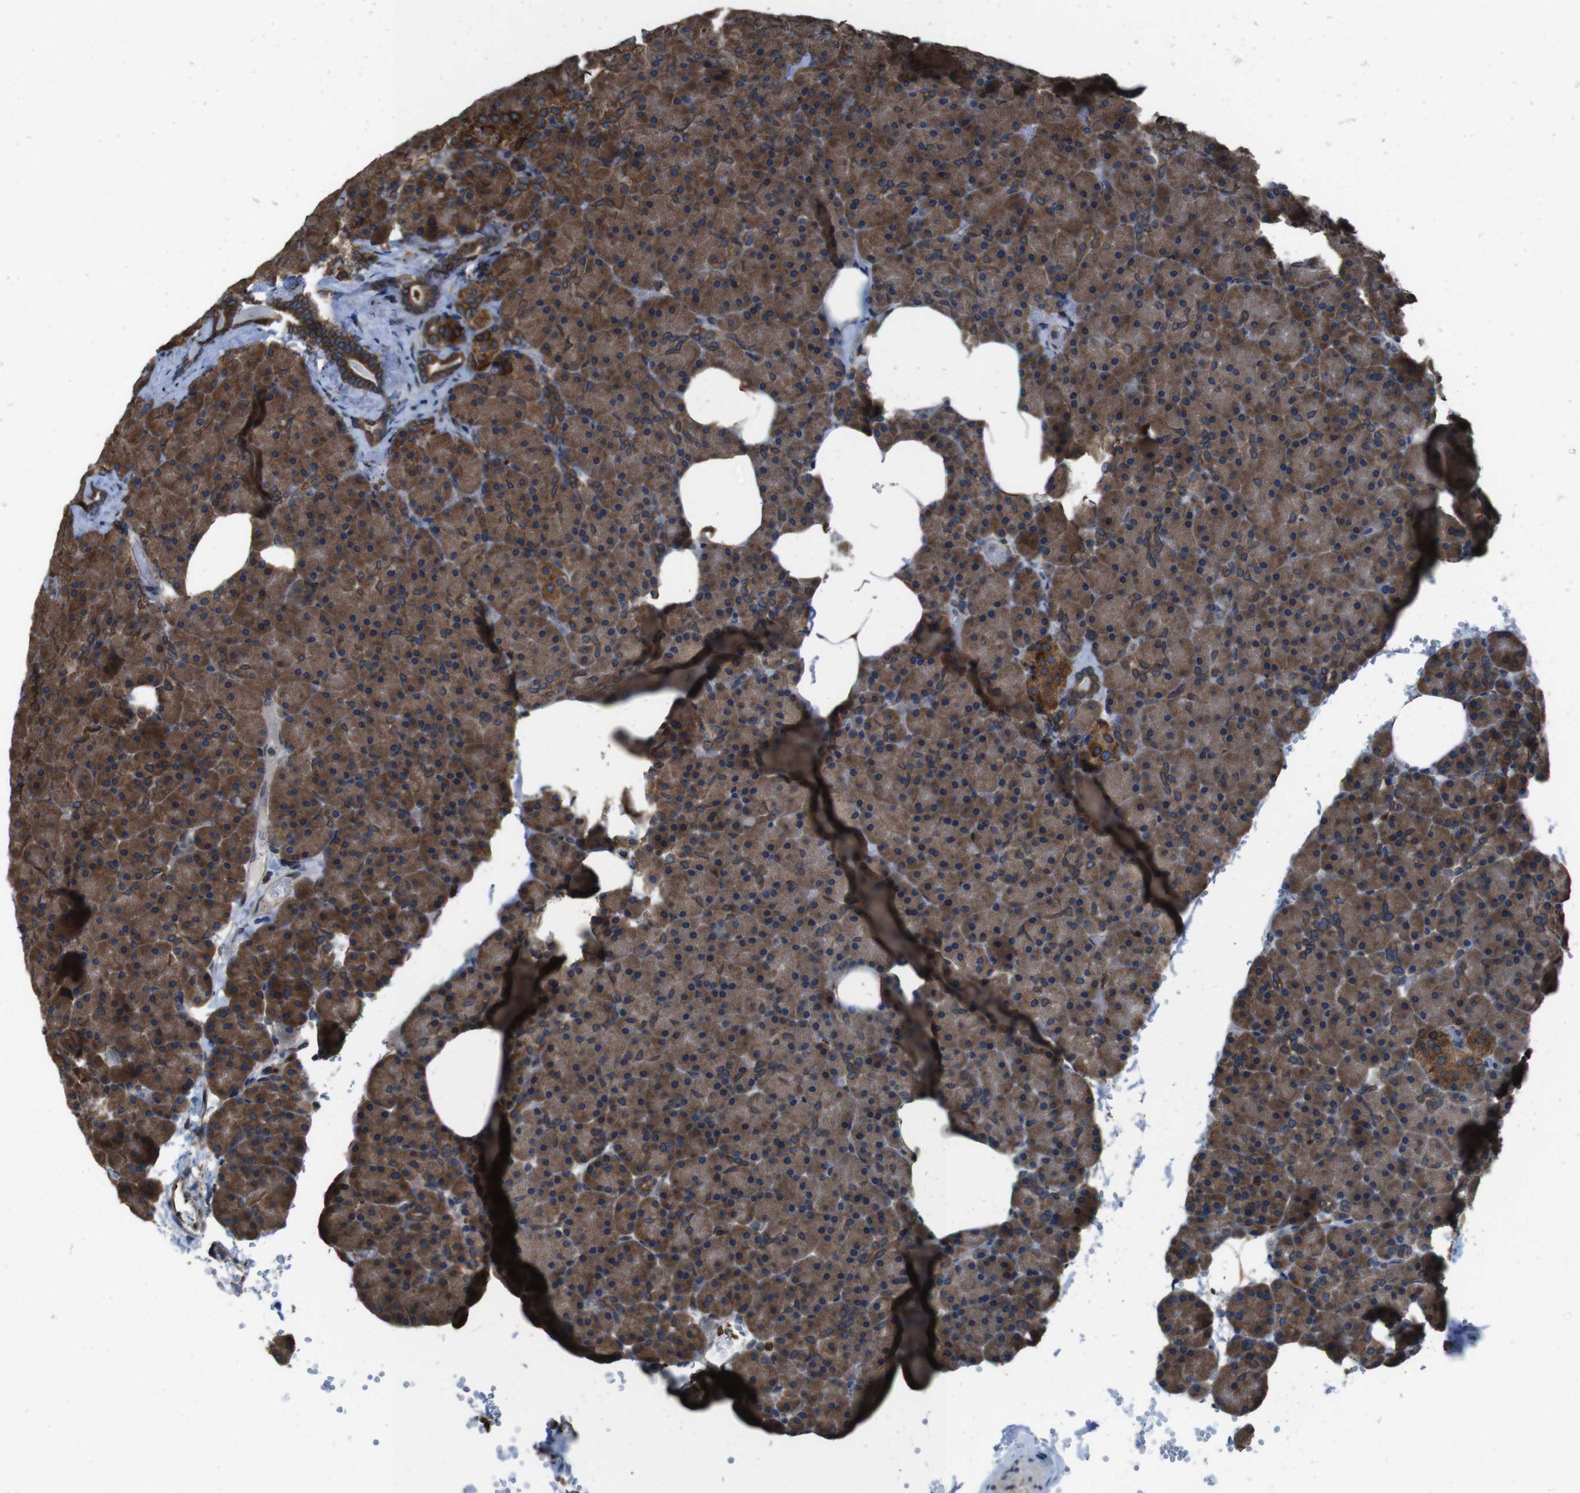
{"staining": {"intensity": "moderate", "quantity": ">75%", "location": "cytoplasmic/membranous"}, "tissue": "pancreas", "cell_type": "Exocrine glandular cells", "image_type": "normal", "snomed": [{"axis": "morphology", "description": "Normal tissue, NOS"}, {"axis": "topography", "description": "Pancreas"}], "caption": "The histopathology image shows immunohistochemical staining of unremarkable pancreas. There is moderate cytoplasmic/membranous positivity is appreciated in approximately >75% of exocrine glandular cells. (DAB (3,3'-diaminobenzidine) IHC, brown staining for protein, blue staining for nuclei).", "gene": "APMAP", "patient": {"sex": "female", "age": 35}}